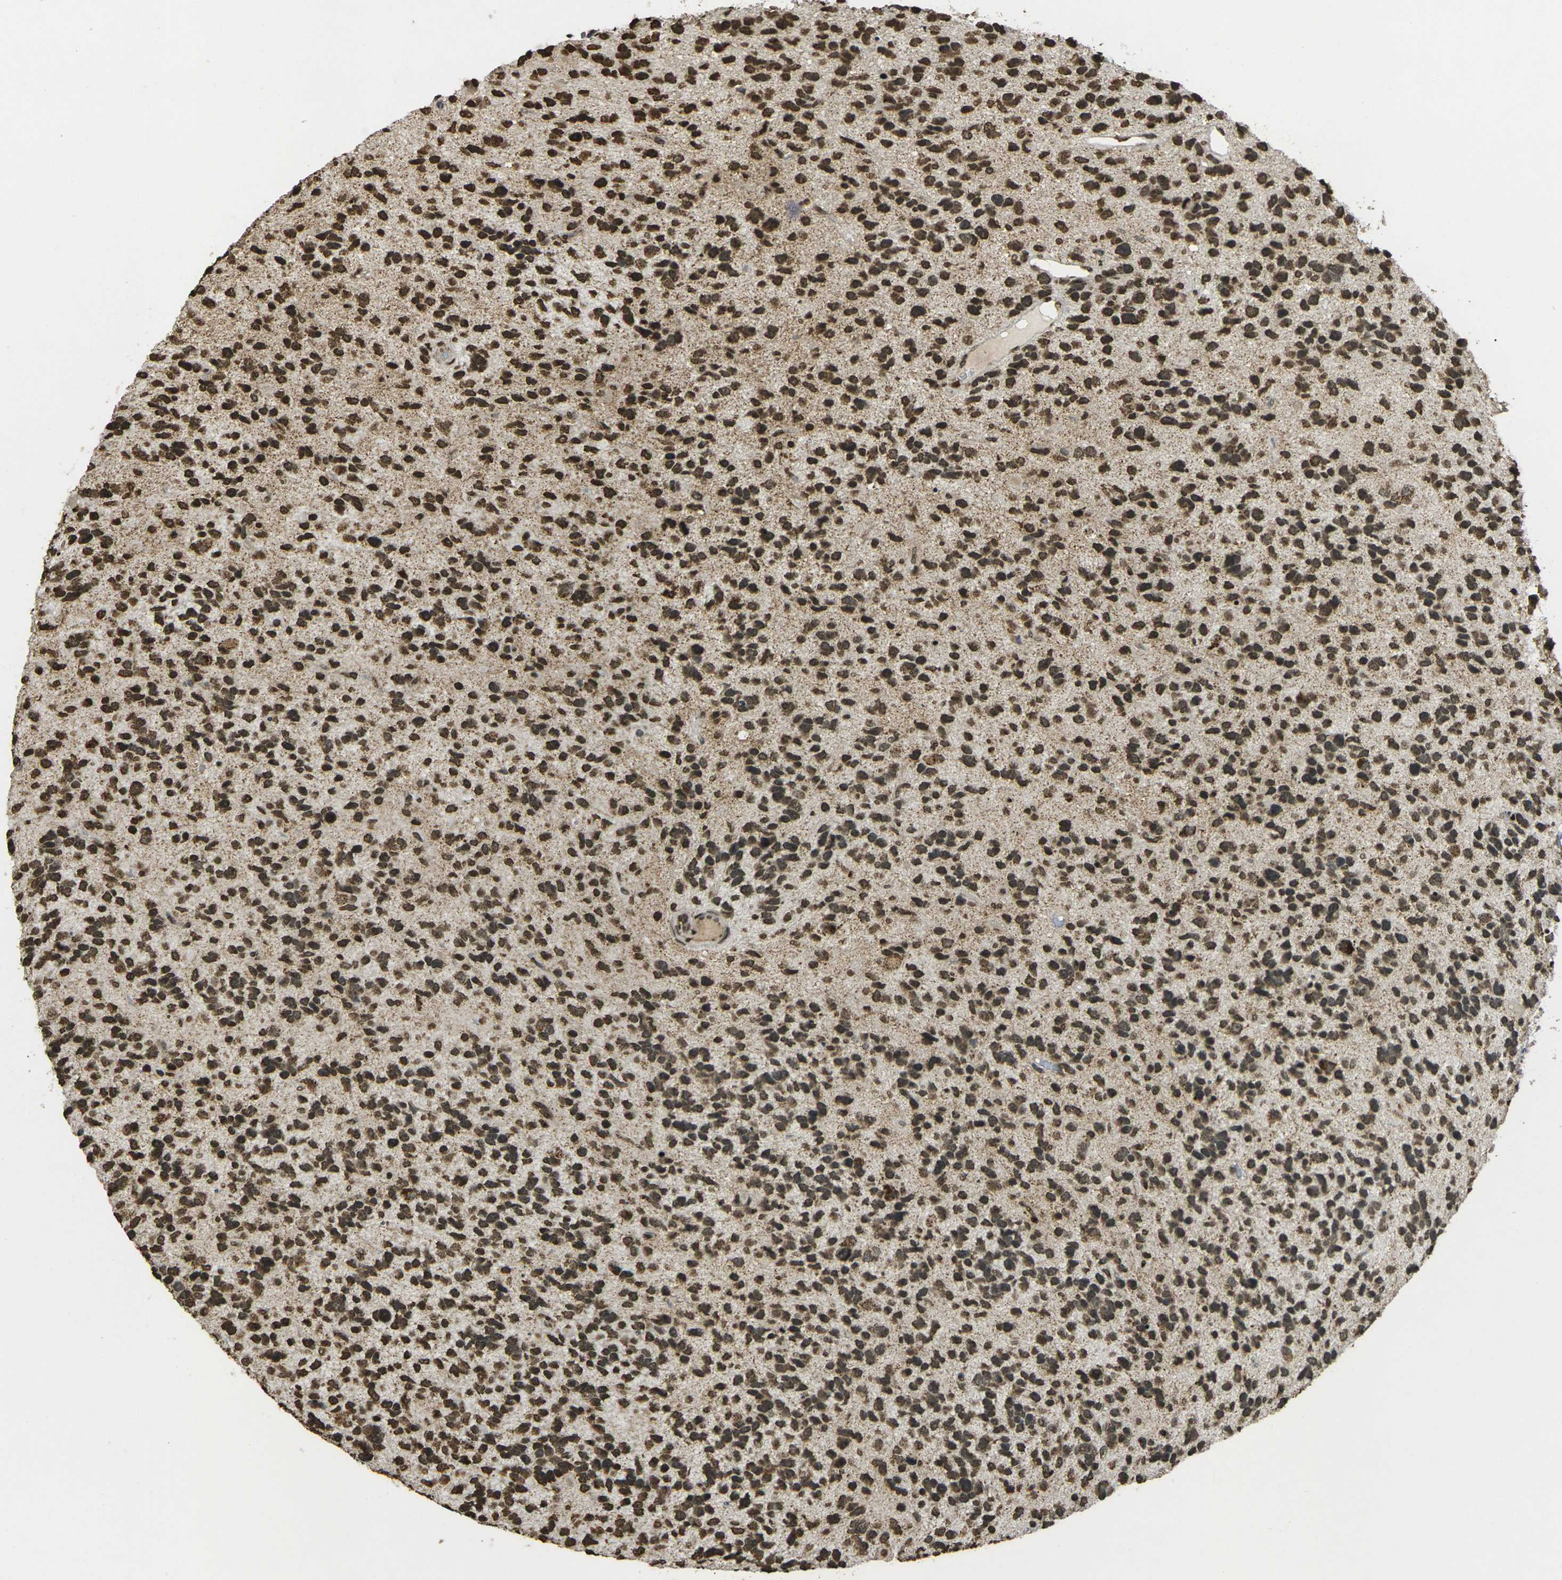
{"staining": {"intensity": "strong", "quantity": ">75%", "location": "nuclear"}, "tissue": "glioma", "cell_type": "Tumor cells", "image_type": "cancer", "snomed": [{"axis": "morphology", "description": "Glioma, malignant, High grade"}, {"axis": "topography", "description": "Brain"}], "caption": "The immunohistochemical stain highlights strong nuclear staining in tumor cells of glioma tissue.", "gene": "NEUROG2", "patient": {"sex": "female", "age": 58}}